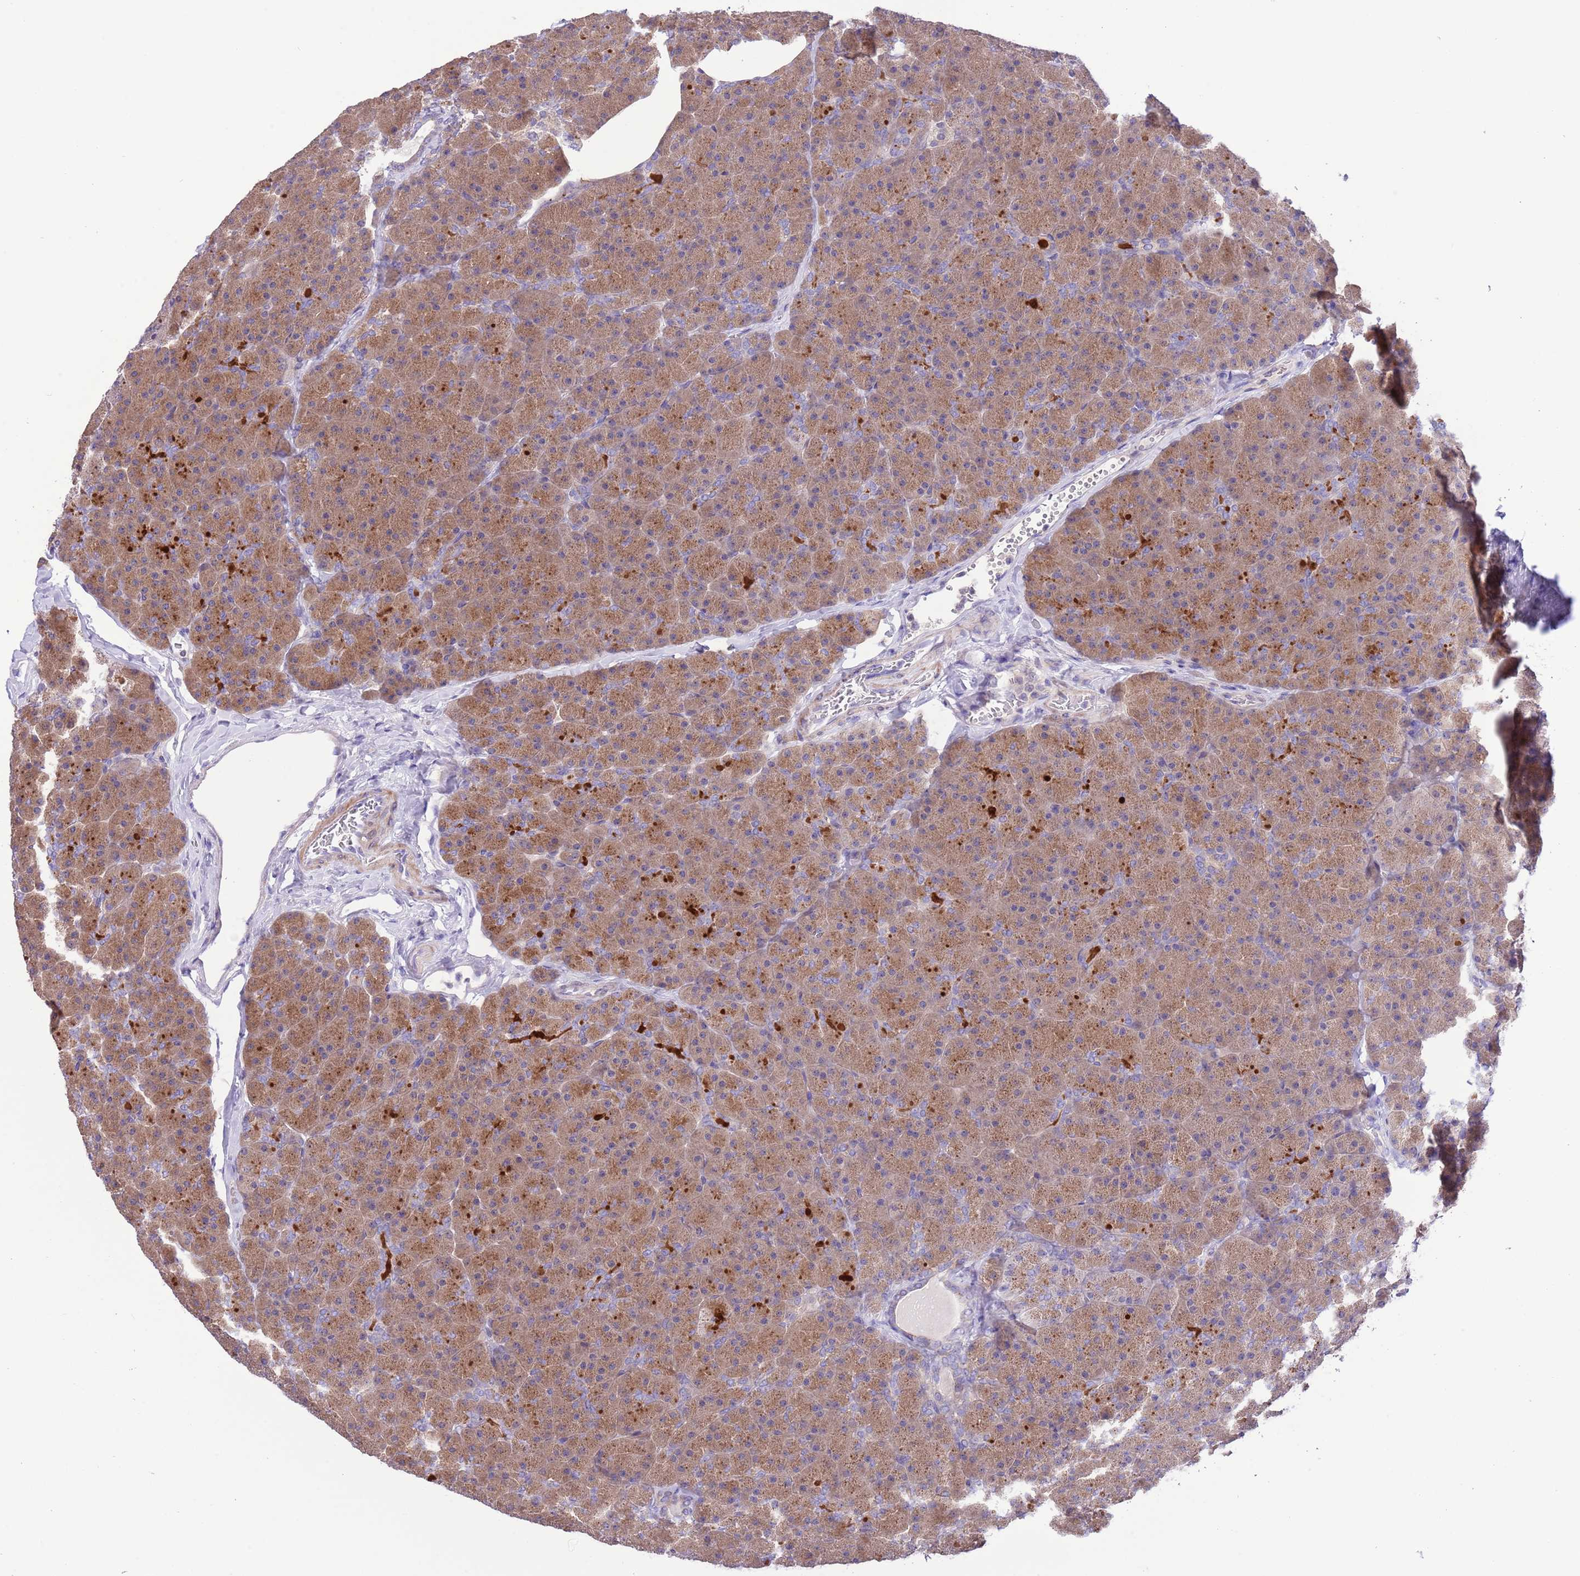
{"staining": {"intensity": "moderate", "quantity": ">75%", "location": "cytoplasmic/membranous"}, "tissue": "pancreas", "cell_type": "Exocrine glandular cells", "image_type": "normal", "snomed": [{"axis": "morphology", "description": "Normal tissue, NOS"}, {"axis": "topography", "description": "Pancreas"}], "caption": "A medium amount of moderate cytoplasmic/membranous staining is present in about >75% of exocrine glandular cells in normal pancreas.", "gene": "PRR32", "patient": {"sex": "male", "age": 36}}